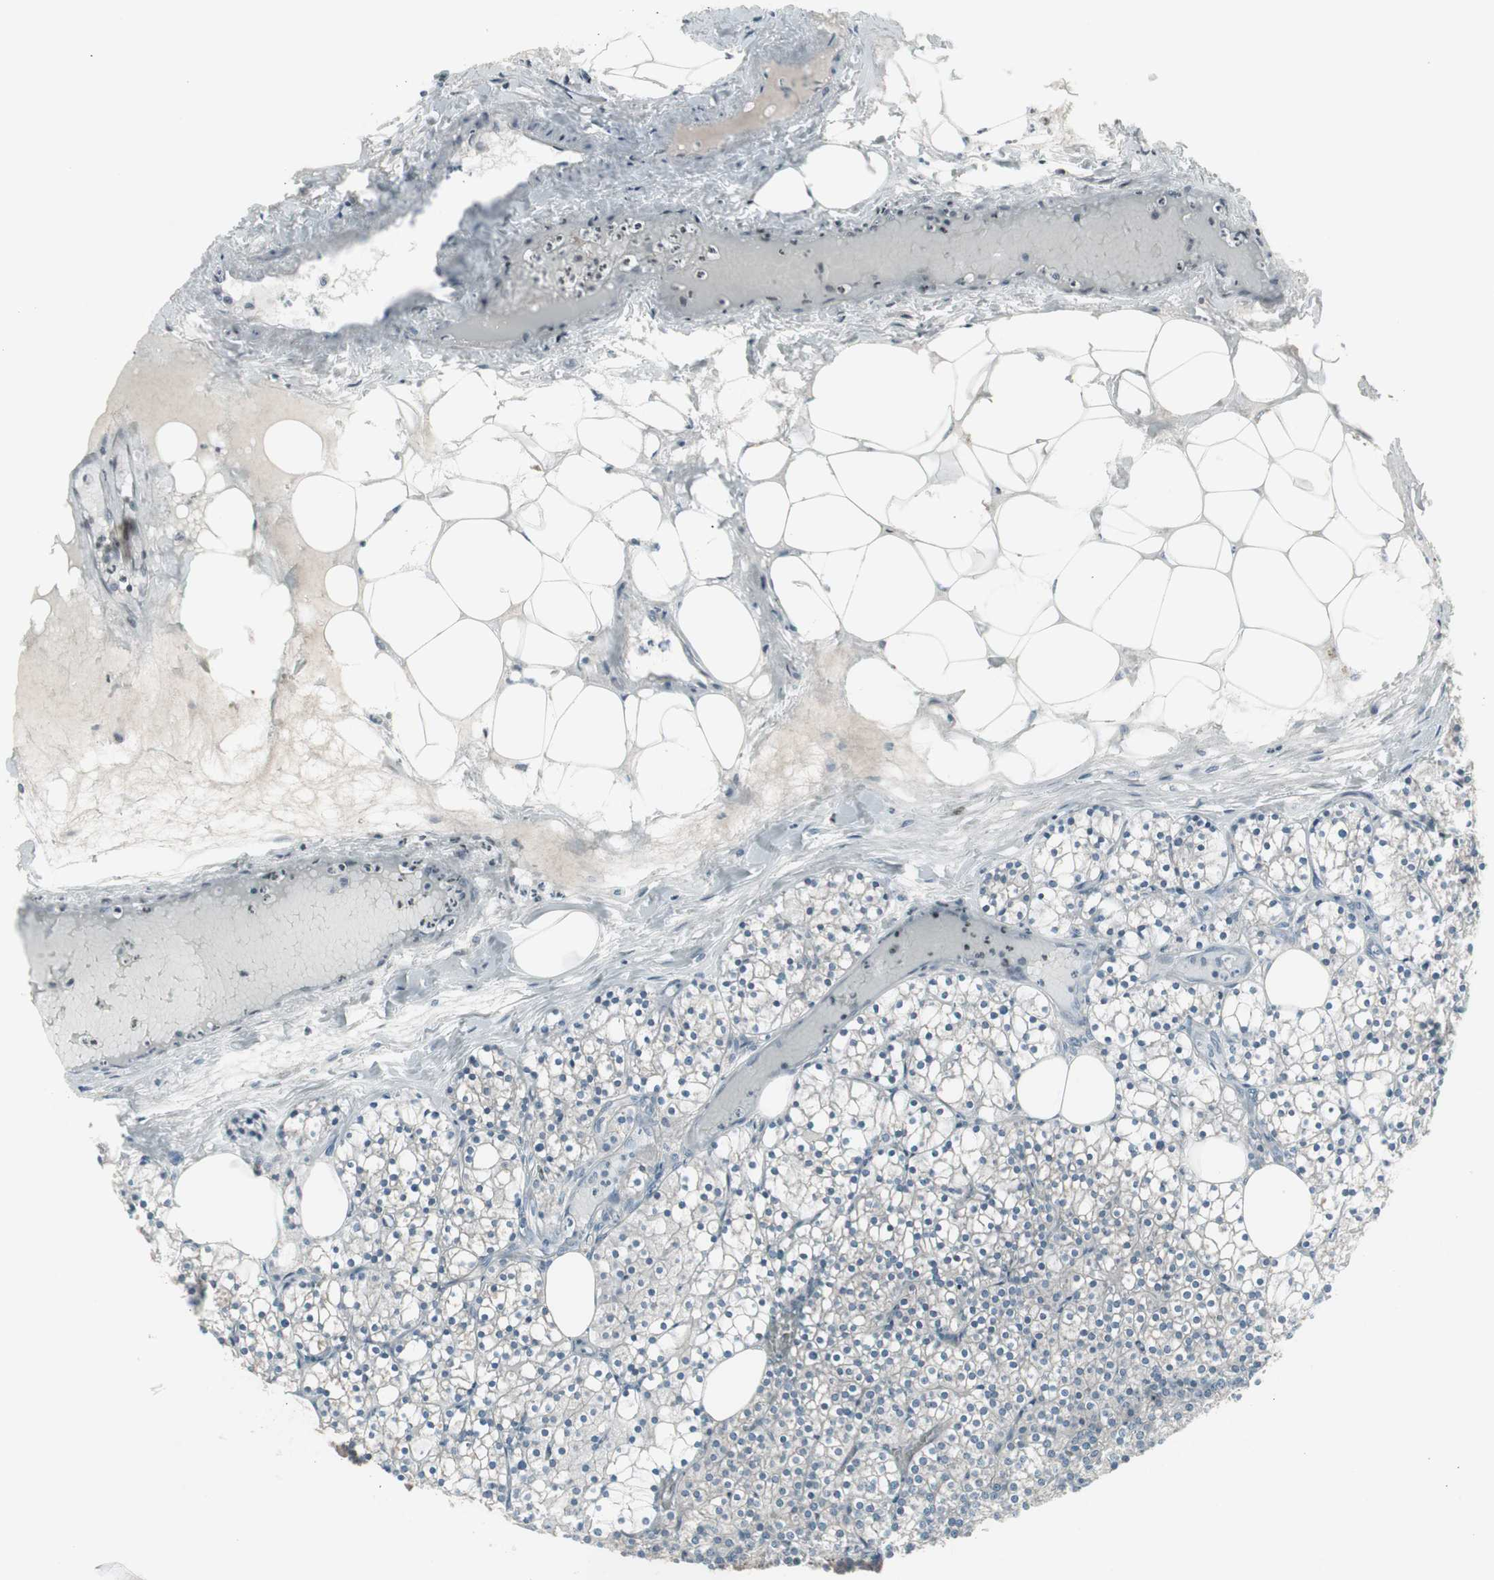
{"staining": {"intensity": "weak", "quantity": "<25%", "location": "cytoplasmic/membranous"}, "tissue": "parathyroid gland", "cell_type": "Glandular cells", "image_type": "normal", "snomed": [{"axis": "morphology", "description": "Normal tissue, NOS"}, {"axis": "topography", "description": "Parathyroid gland"}], "caption": "This is a micrograph of immunohistochemistry (IHC) staining of benign parathyroid gland, which shows no staining in glandular cells.", "gene": "ZSCAN32", "patient": {"sex": "female", "age": 63}}